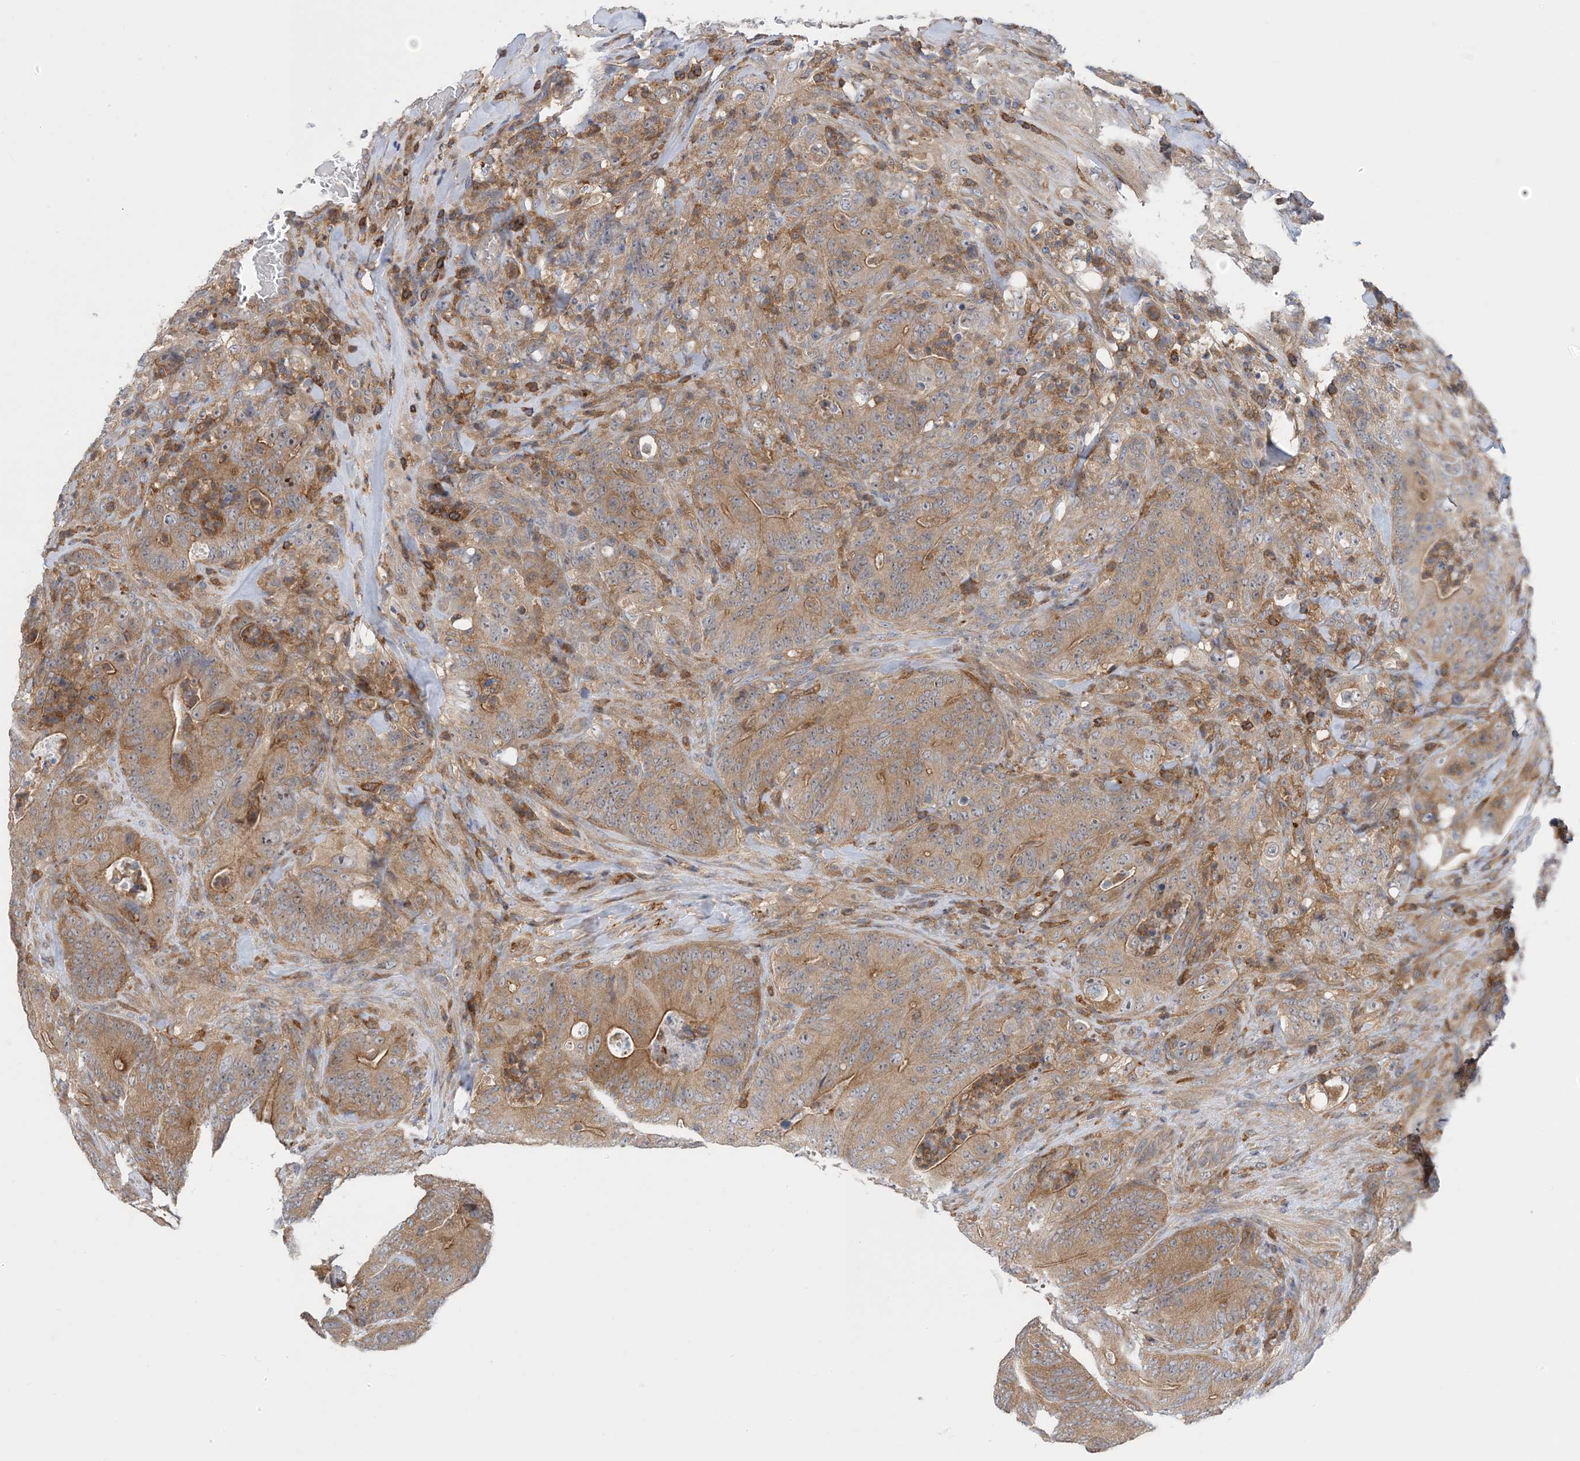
{"staining": {"intensity": "moderate", "quantity": ">75%", "location": "cytoplasmic/membranous"}, "tissue": "colorectal cancer", "cell_type": "Tumor cells", "image_type": "cancer", "snomed": [{"axis": "morphology", "description": "Normal tissue, NOS"}, {"axis": "topography", "description": "Colon"}], "caption": "Immunohistochemistry photomicrograph of human colorectal cancer stained for a protein (brown), which demonstrates medium levels of moderate cytoplasmic/membranous staining in about >75% of tumor cells.", "gene": "HS1BP3", "patient": {"sex": "female", "age": 82}}